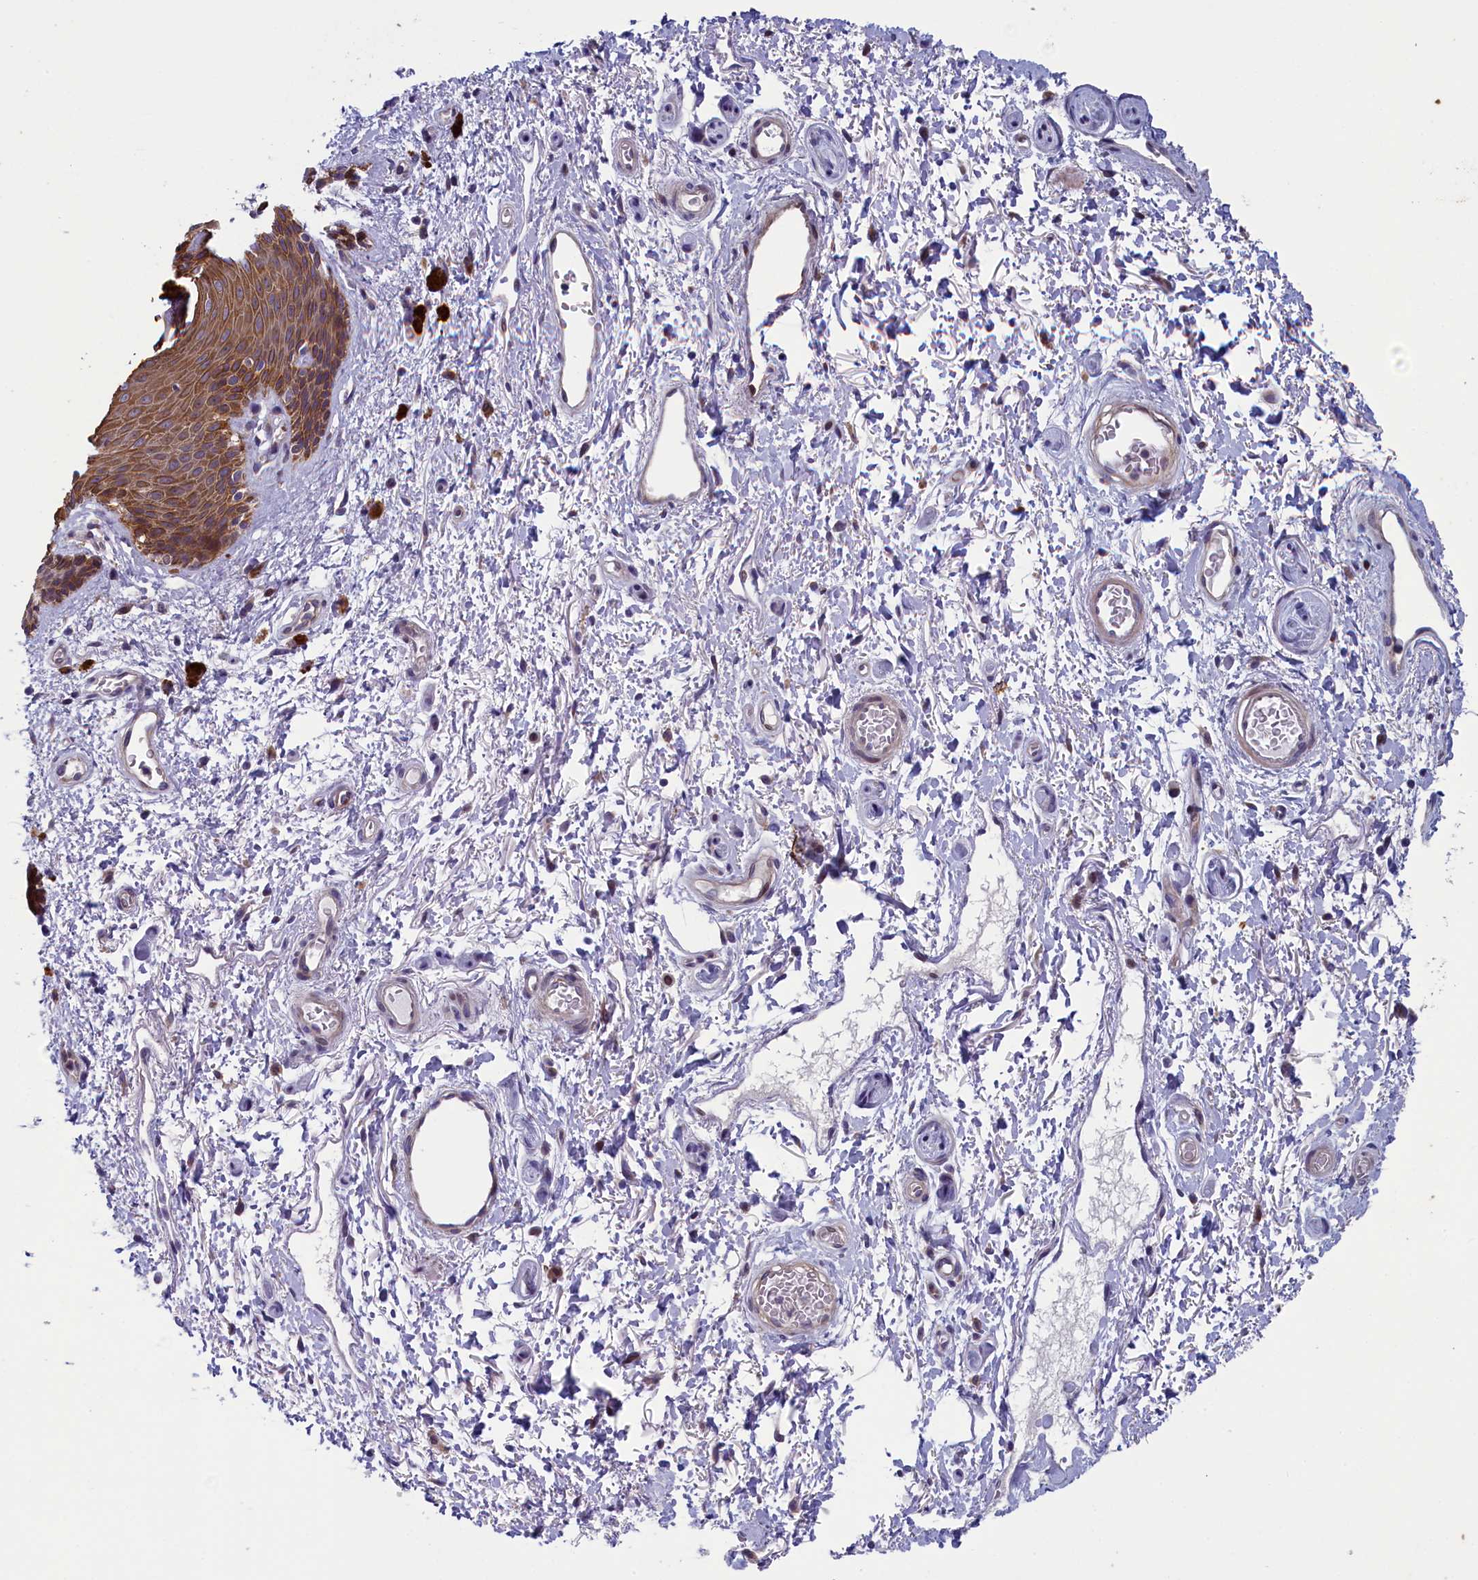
{"staining": {"intensity": "moderate", "quantity": ">75%", "location": "cytoplasmic/membranous"}, "tissue": "skin", "cell_type": "Epidermal cells", "image_type": "normal", "snomed": [{"axis": "morphology", "description": "Normal tissue, NOS"}, {"axis": "topography", "description": "Anal"}], "caption": "Epidermal cells exhibit medium levels of moderate cytoplasmic/membranous expression in about >75% of cells in normal human skin. Immunohistochemistry (ihc) stains the protein of interest in brown and the nuclei are stained blue.", "gene": "ANKRD39", "patient": {"sex": "female", "age": 46}}